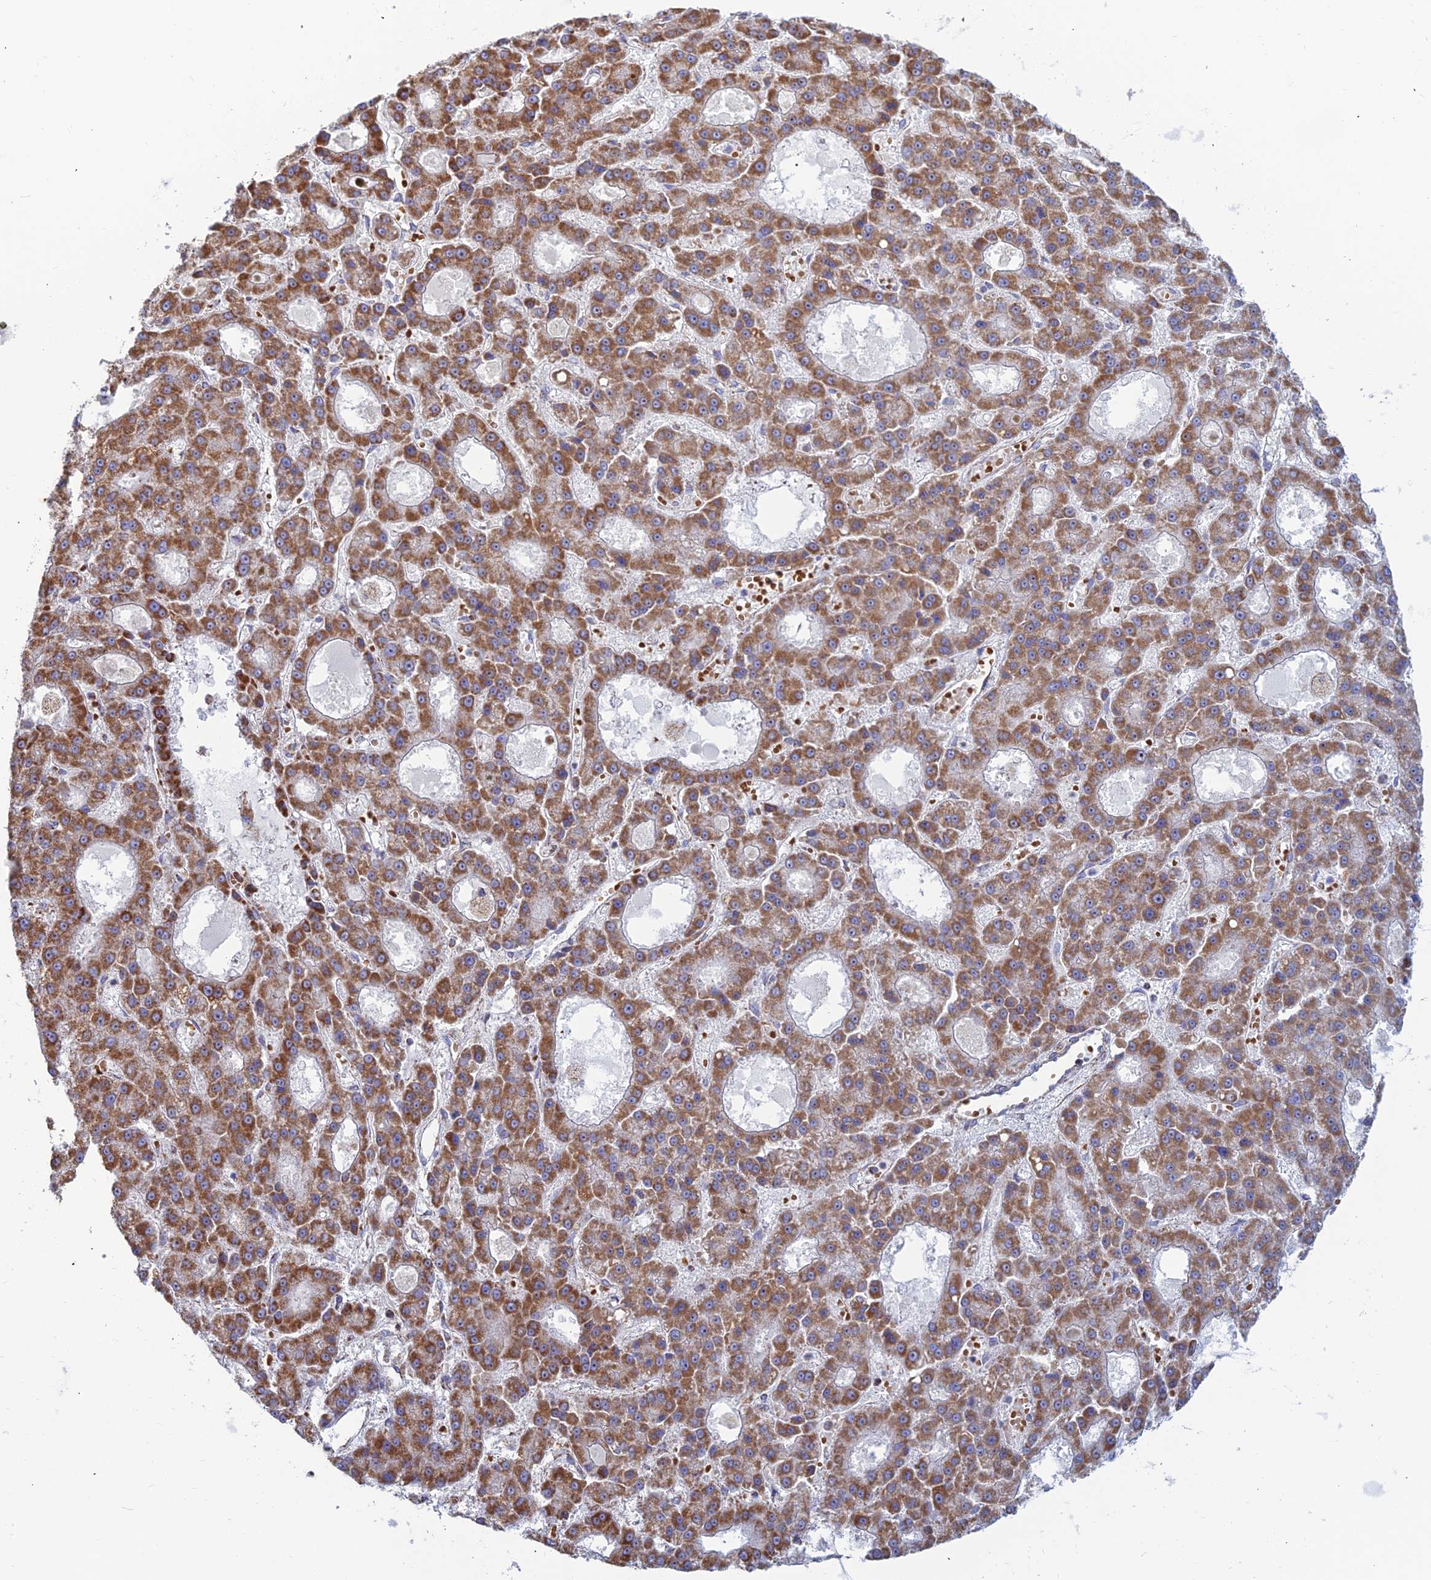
{"staining": {"intensity": "strong", "quantity": ">75%", "location": "cytoplasmic/membranous"}, "tissue": "liver cancer", "cell_type": "Tumor cells", "image_type": "cancer", "snomed": [{"axis": "morphology", "description": "Carcinoma, Hepatocellular, NOS"}, {"axis": "topography", "description": "Liver"}], "caption": "Immunohistochemistry (IHC) of human hepatocellular carcinoma (liver) reveals high levels of strong cytoplasmic/membranous staining in approximately >75% of tumor cells.", "gene": "SLC35F4", "patient": {"sex": "male", "age": 70}}